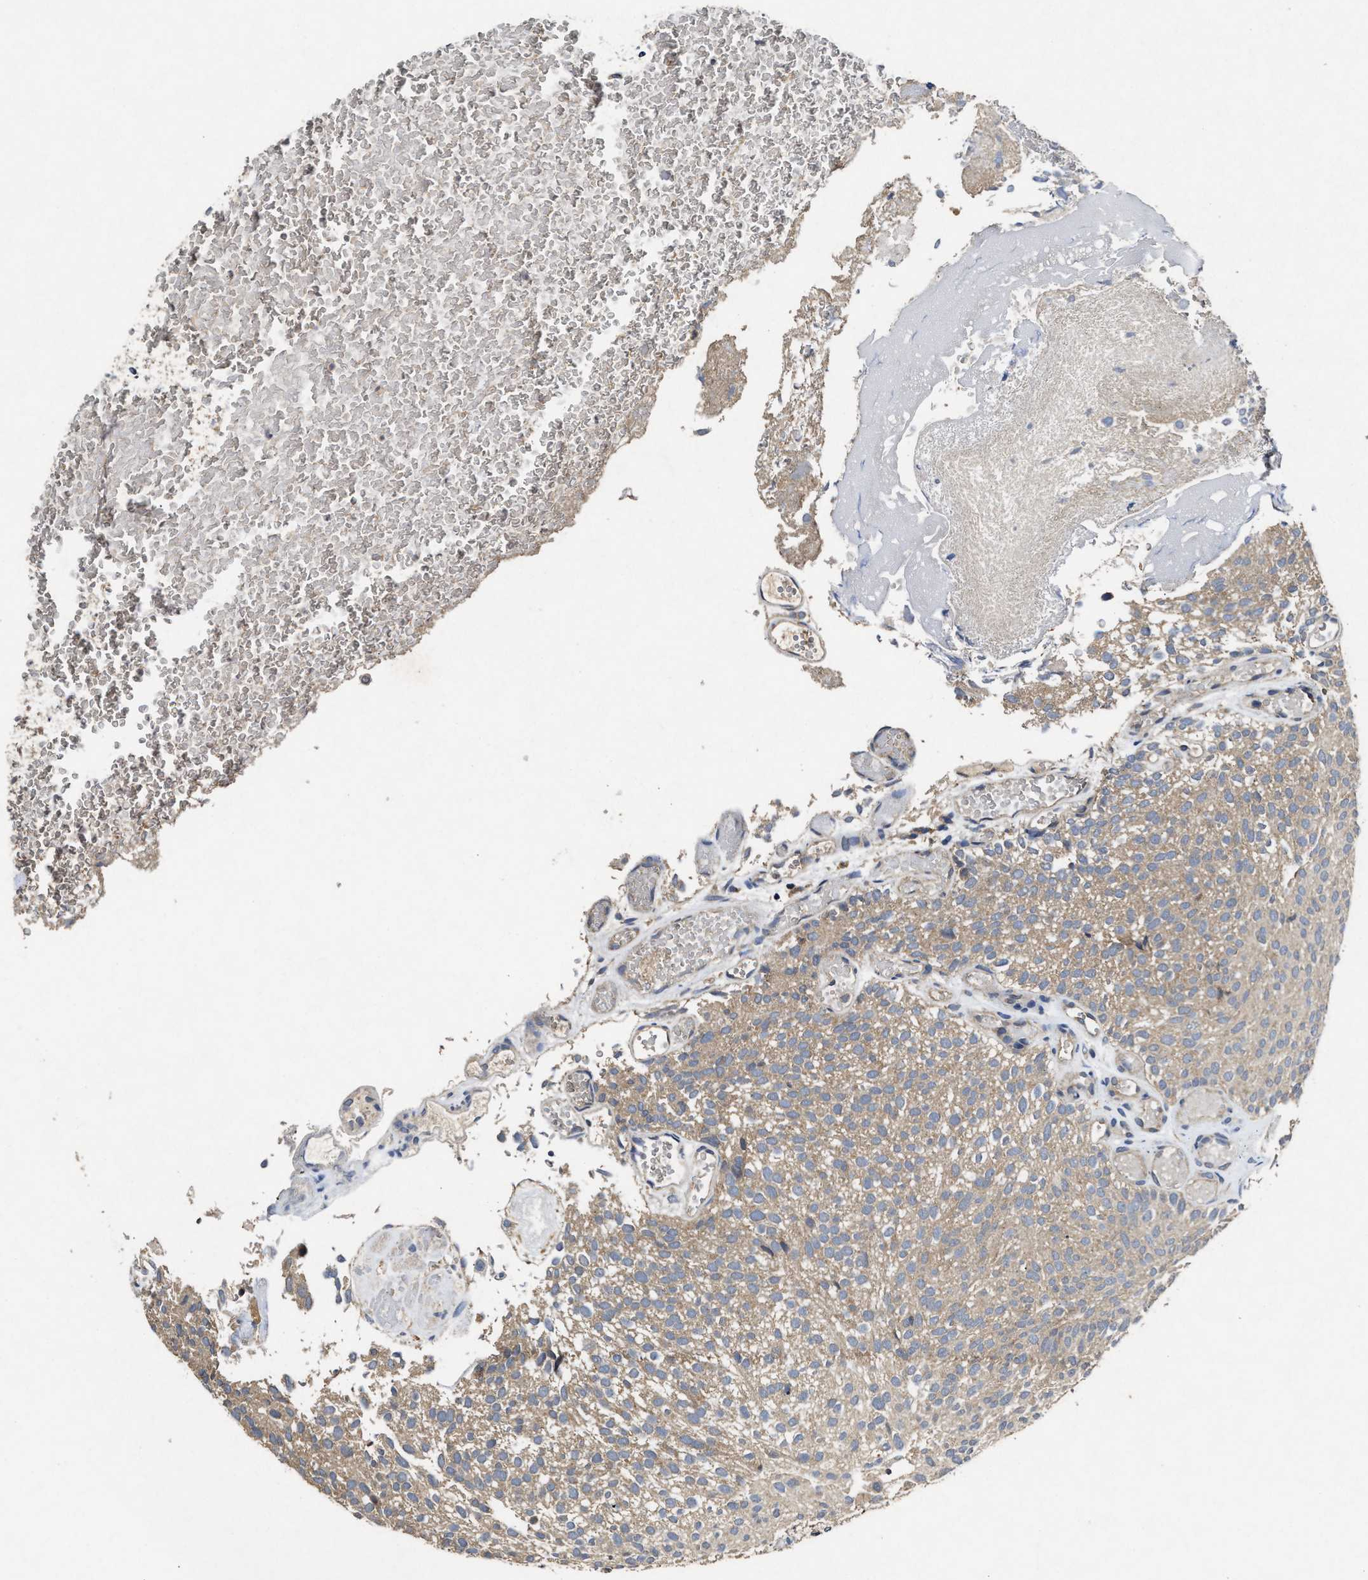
{"staining": {"intensity": "weak", "quantity": "25%-75%", "location": "cytoplasmic/membranous"}, "tissue": "urothelial cancer", "cell_type": "Tumor cells", "image_type": "cancer", "snomed": [{"axis": "morphology", "description": "Urothelial carcinoma, Low grade"}, {"axis": "topography", "description": "Urinary bladder"}], "caption": "Tumor cells reveal low levels of weak cytoplasmic/membranous expression in approximately 25%-75% of cells in urothelial carcinoma (low-grade).", "gene": "PDAP1", "patient": {"sex": "male", "age": 78}}